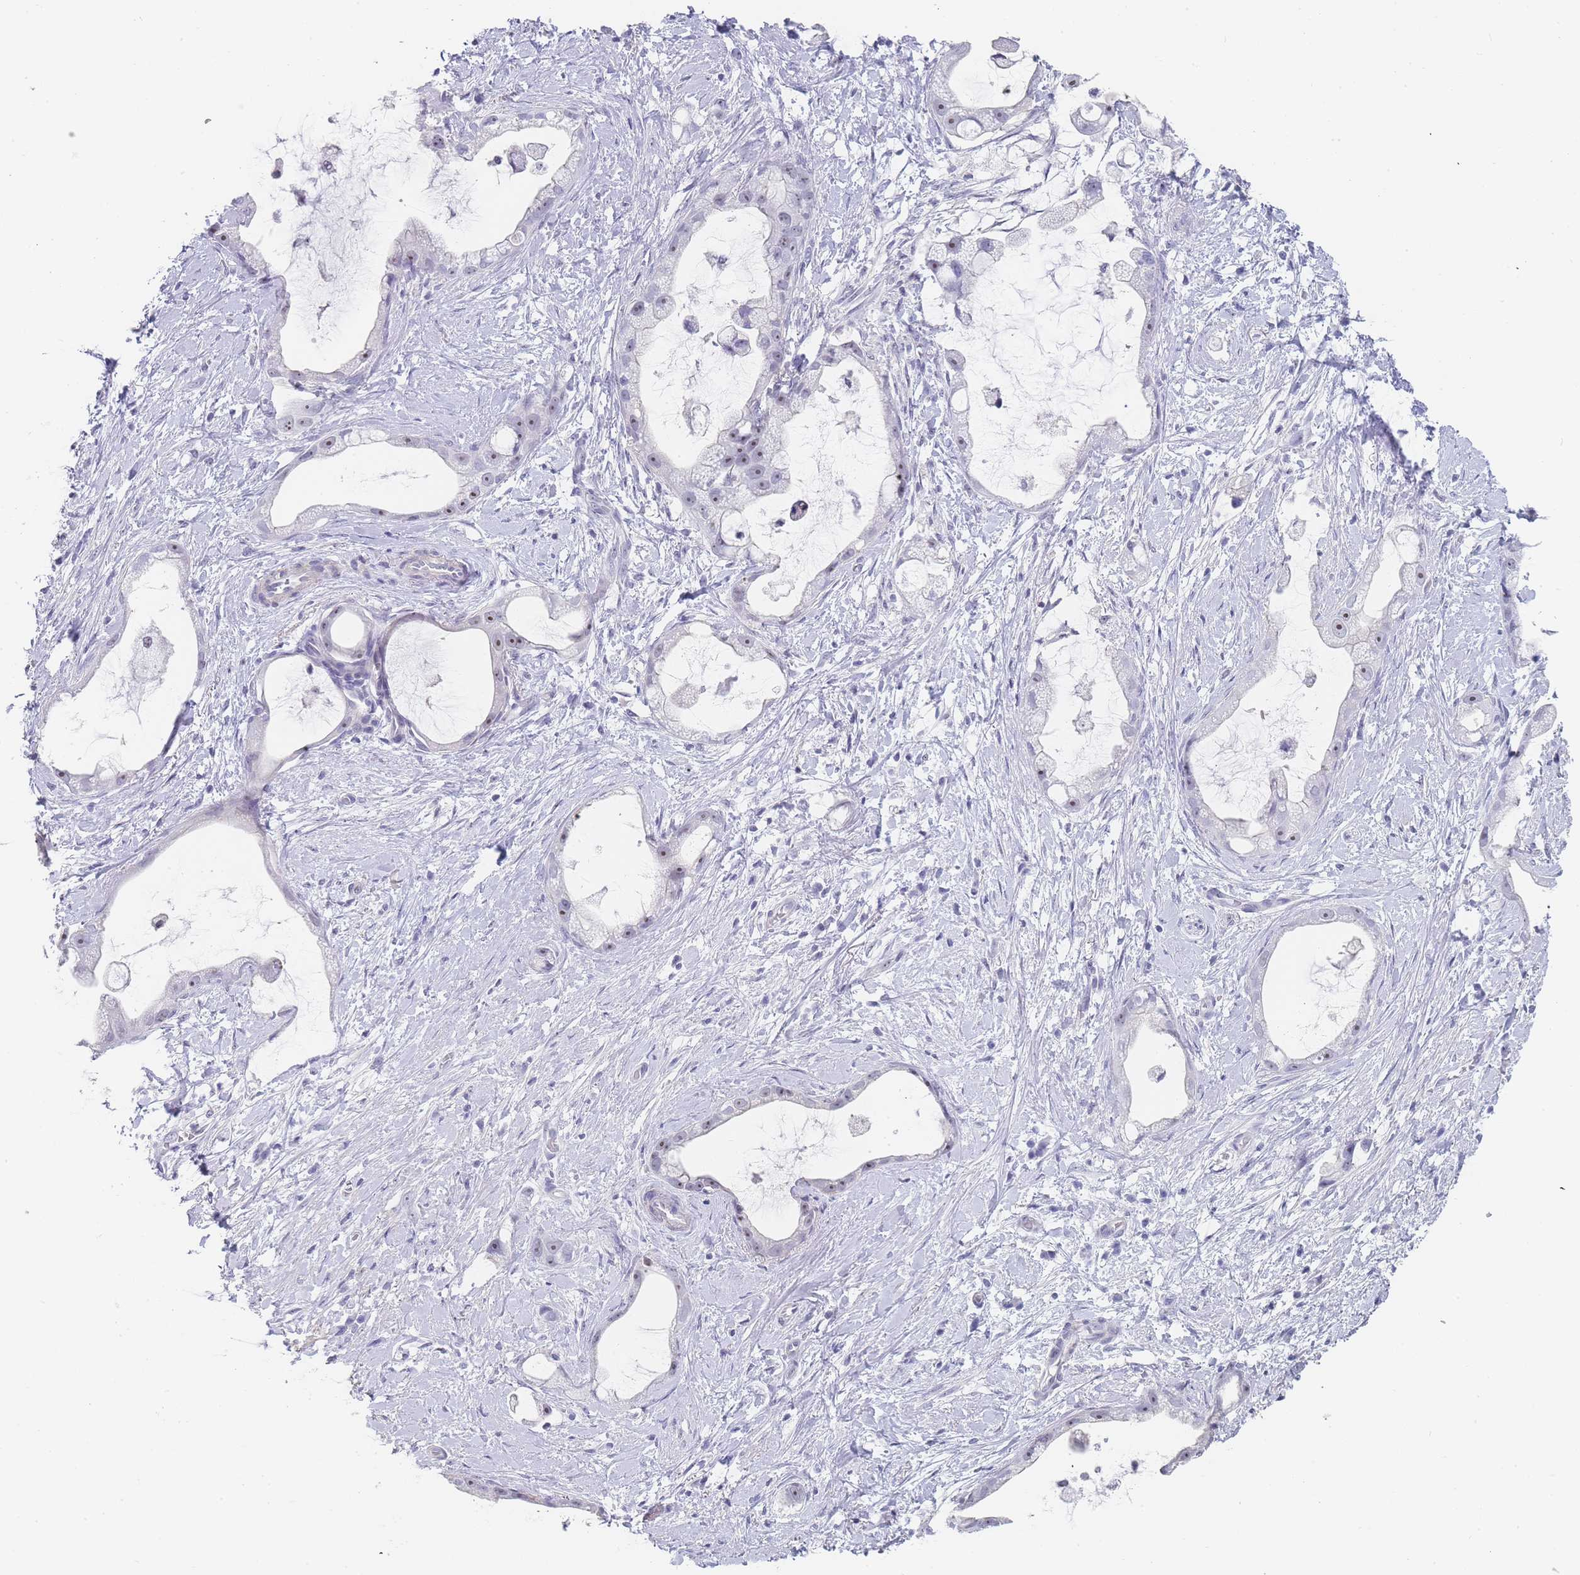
{"staining": {"intensity": "weak", "quantity": "25%-75%", "location": "nuclear"}, "tissue": "stomach cancer", "cell_type": "Tumor cells", "image_type": "cancer", "snomed": [{"axis": "morphology", "description": "Adenocarcinoma, NOS"}, {"axis": "topography", "description": "Stomach"}], "caption": "Tumor cells reveal low levels of weak nuclear staining in approximately 25%-75% of cells in adenocarcinoma (stomach). (brown staining indicates protein expression, while blue staining denotes nuclei).", "gene": "NOP14", "patient": {"sex": "male", "age": 55}}